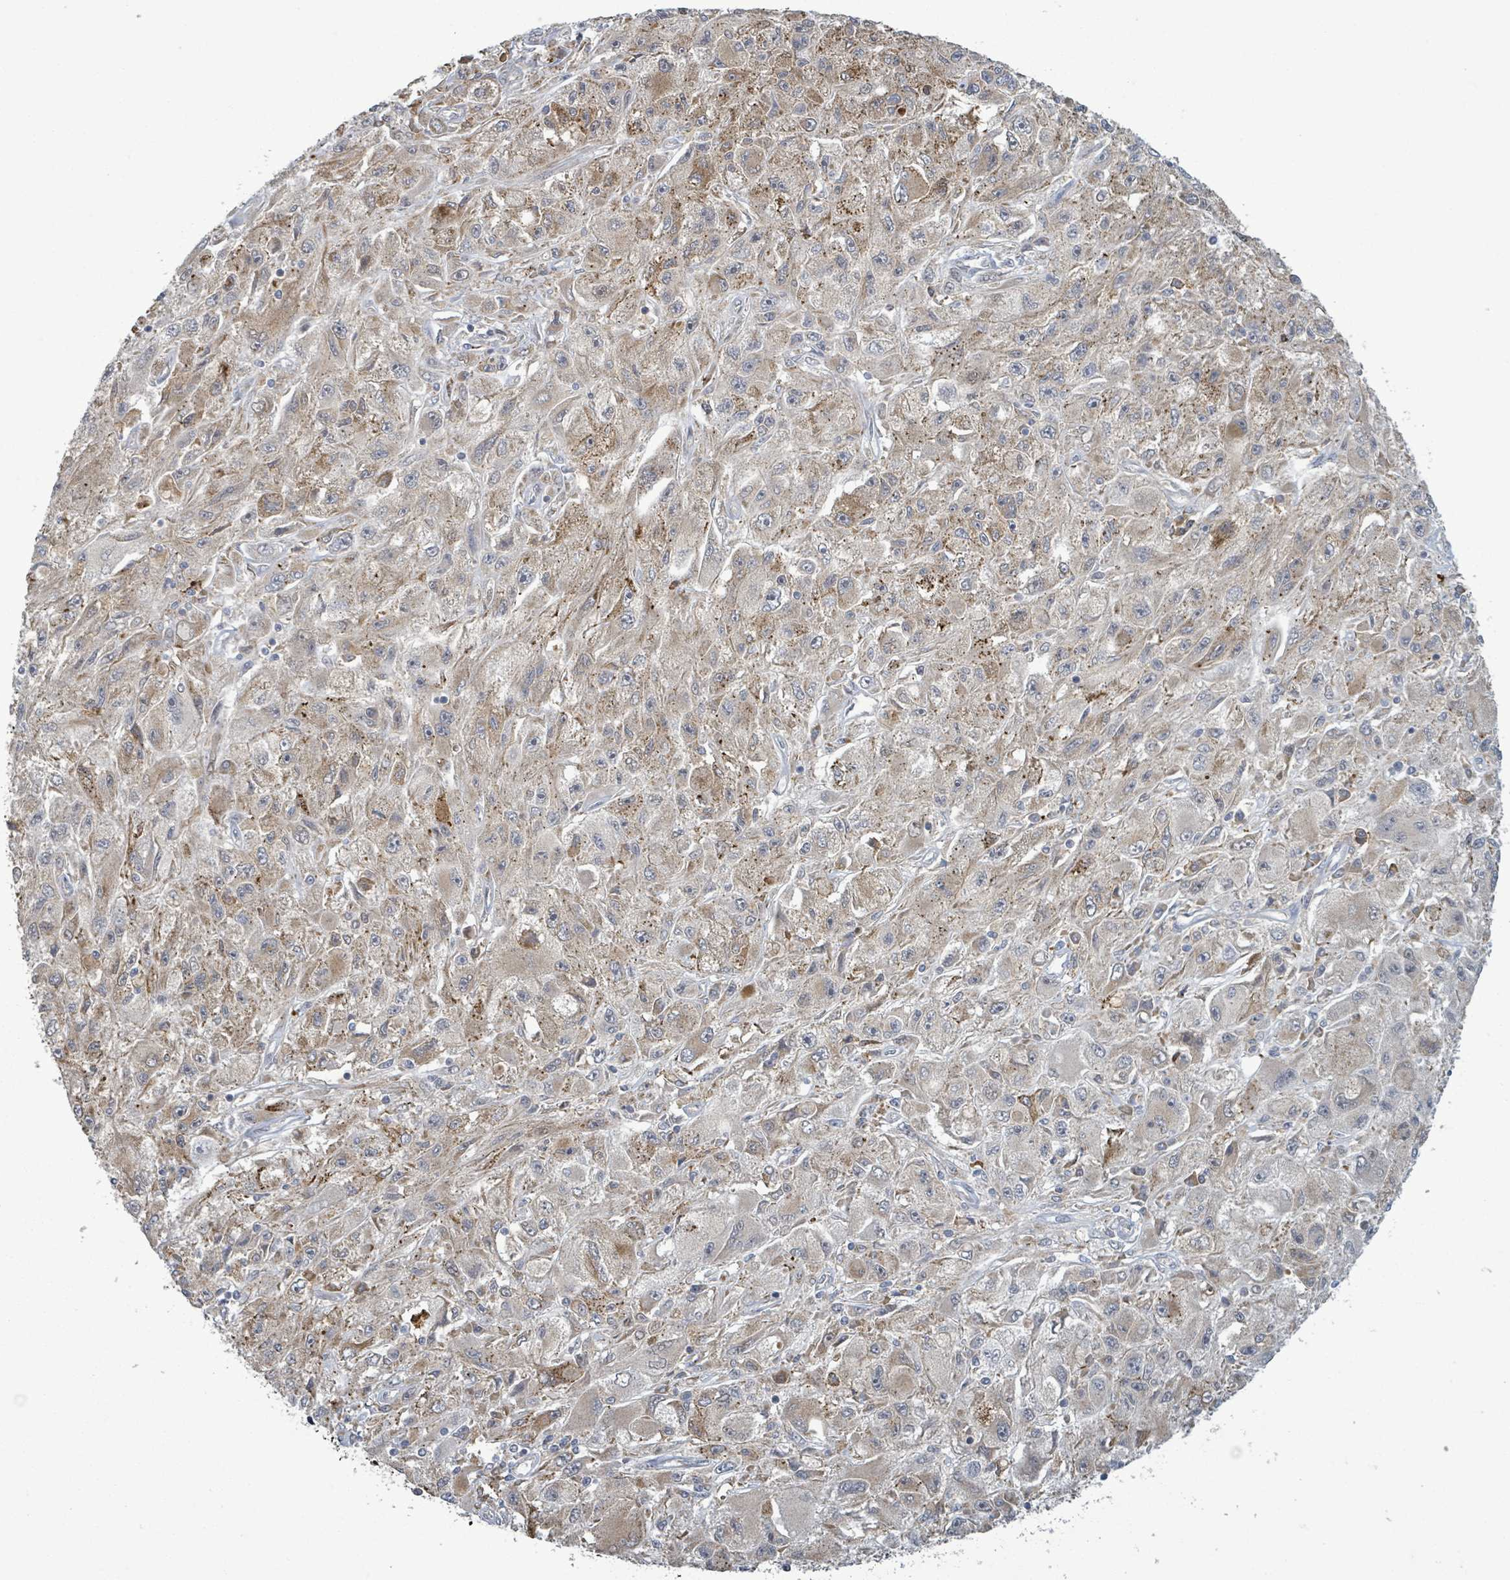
{"staining": {"intensity": "weak", "quantity": "25%-75%", "location": "cytoplasmic/membranous"}, "tissue": "melanoma", "cell_type": "Tumor cells", "image_type": "cancer", "snomed": [{"axis": "morphology", "description": "Malignant melanoma, Metastatic site"}, {"axis": "topography", "description": "Skin"}], "caption": "Tumor cells display low levels of weak cytoplasmic/membranous staining in approximately 25%-75% of cells in human melanoma. Using DAB (brown) and hematoxylin (blue) stains, captured at high magnification using brightfield microscopy.", "gene": "SHROOM2", "patient": {"sex": "male", "age": 53}}